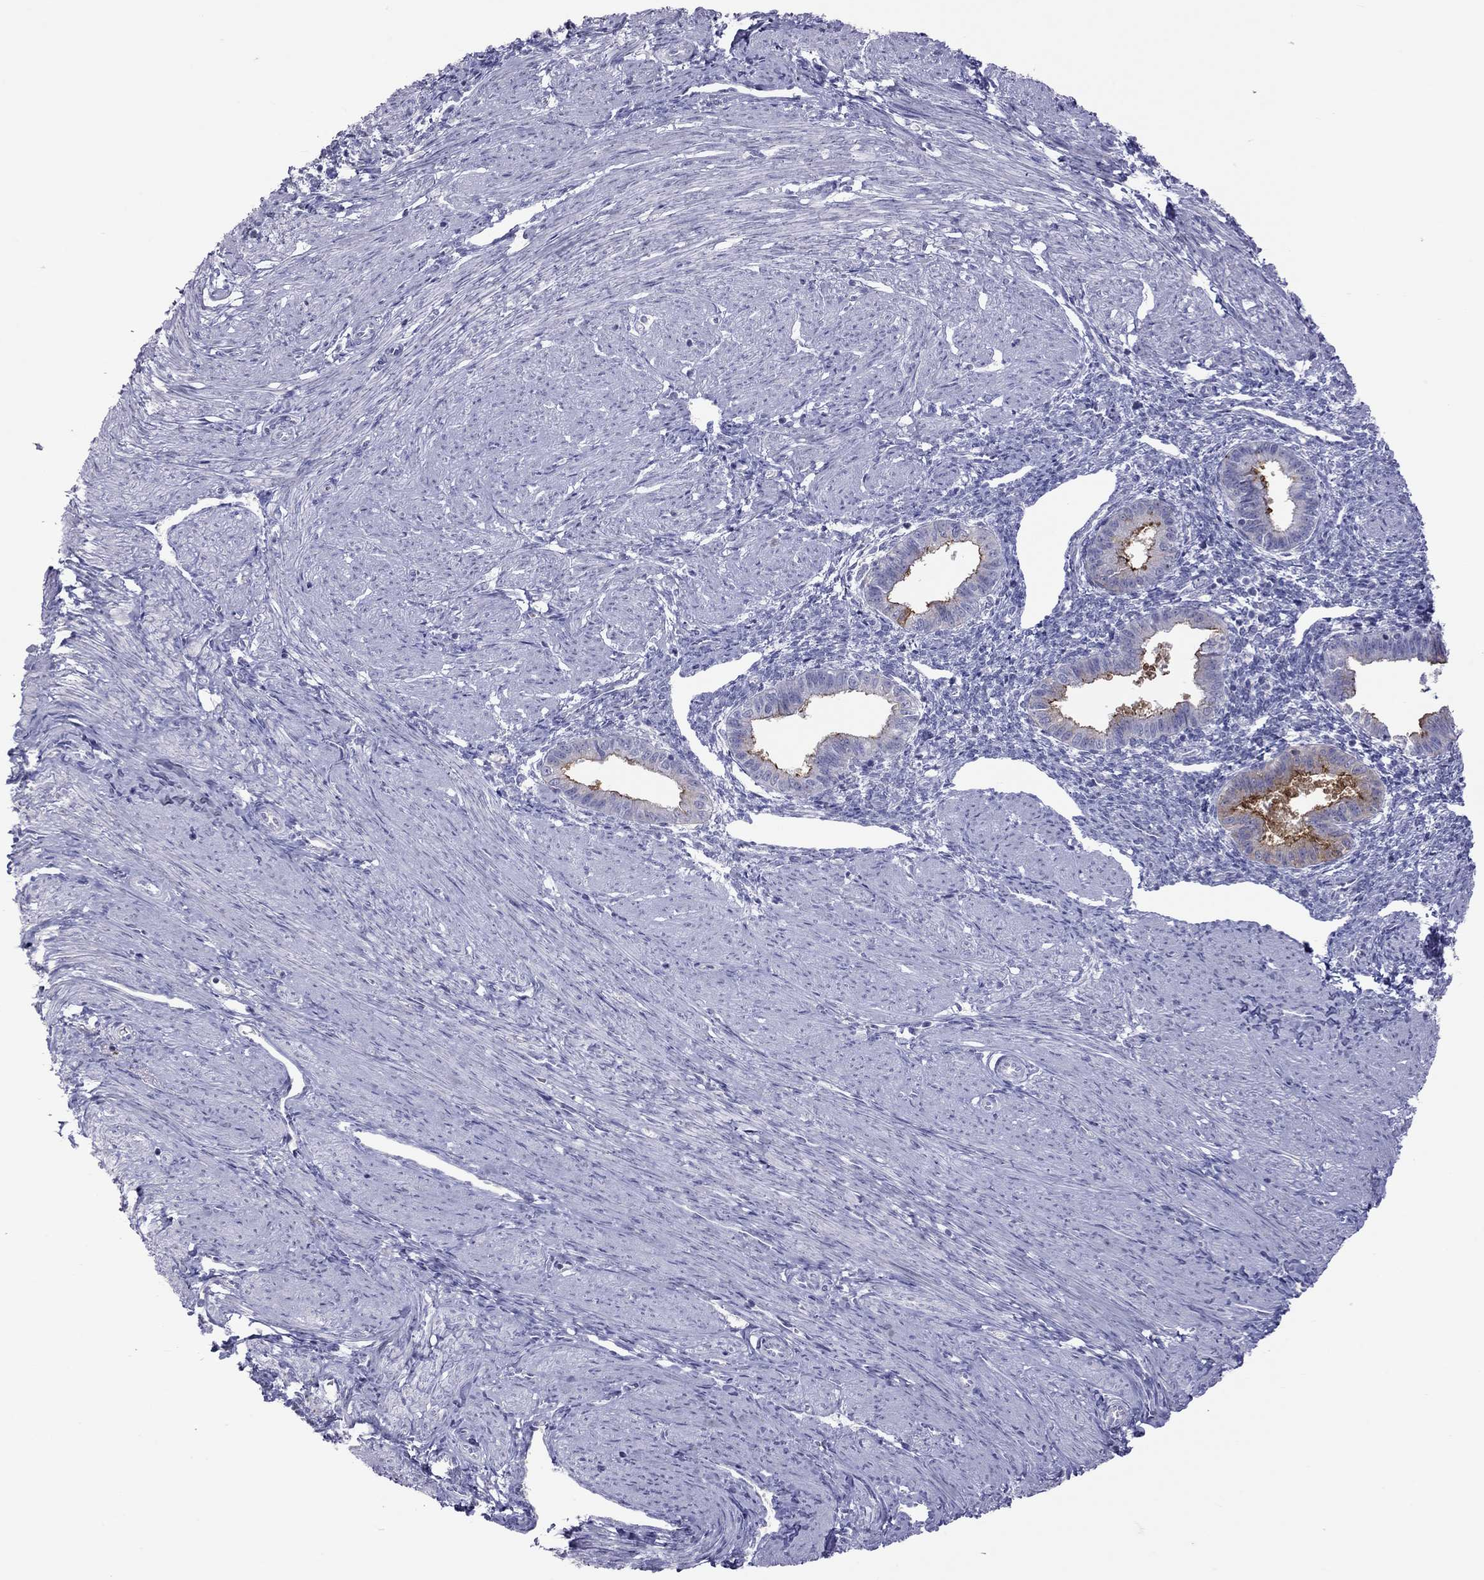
{"staining": {"intensity": "negative", "quantity": "none", "location": "none"}, "tissue": "endometrium", "cell_type": "Cells in endometrial stroma", "image_type": "normal", "snomed": [{"axis": "morphology", "description": "Normal tissue, NOS"}, {"axis": "topography", "description": "Endometrium"}], "caption": "DAB (3,3'-diaminobenzidine) immunohistochemical staining of normal endometrium exhibits no significant expression in cells in endometrial stroma.", "gene": "MUC16", "patient": {"sex": "female", "age": 37}}